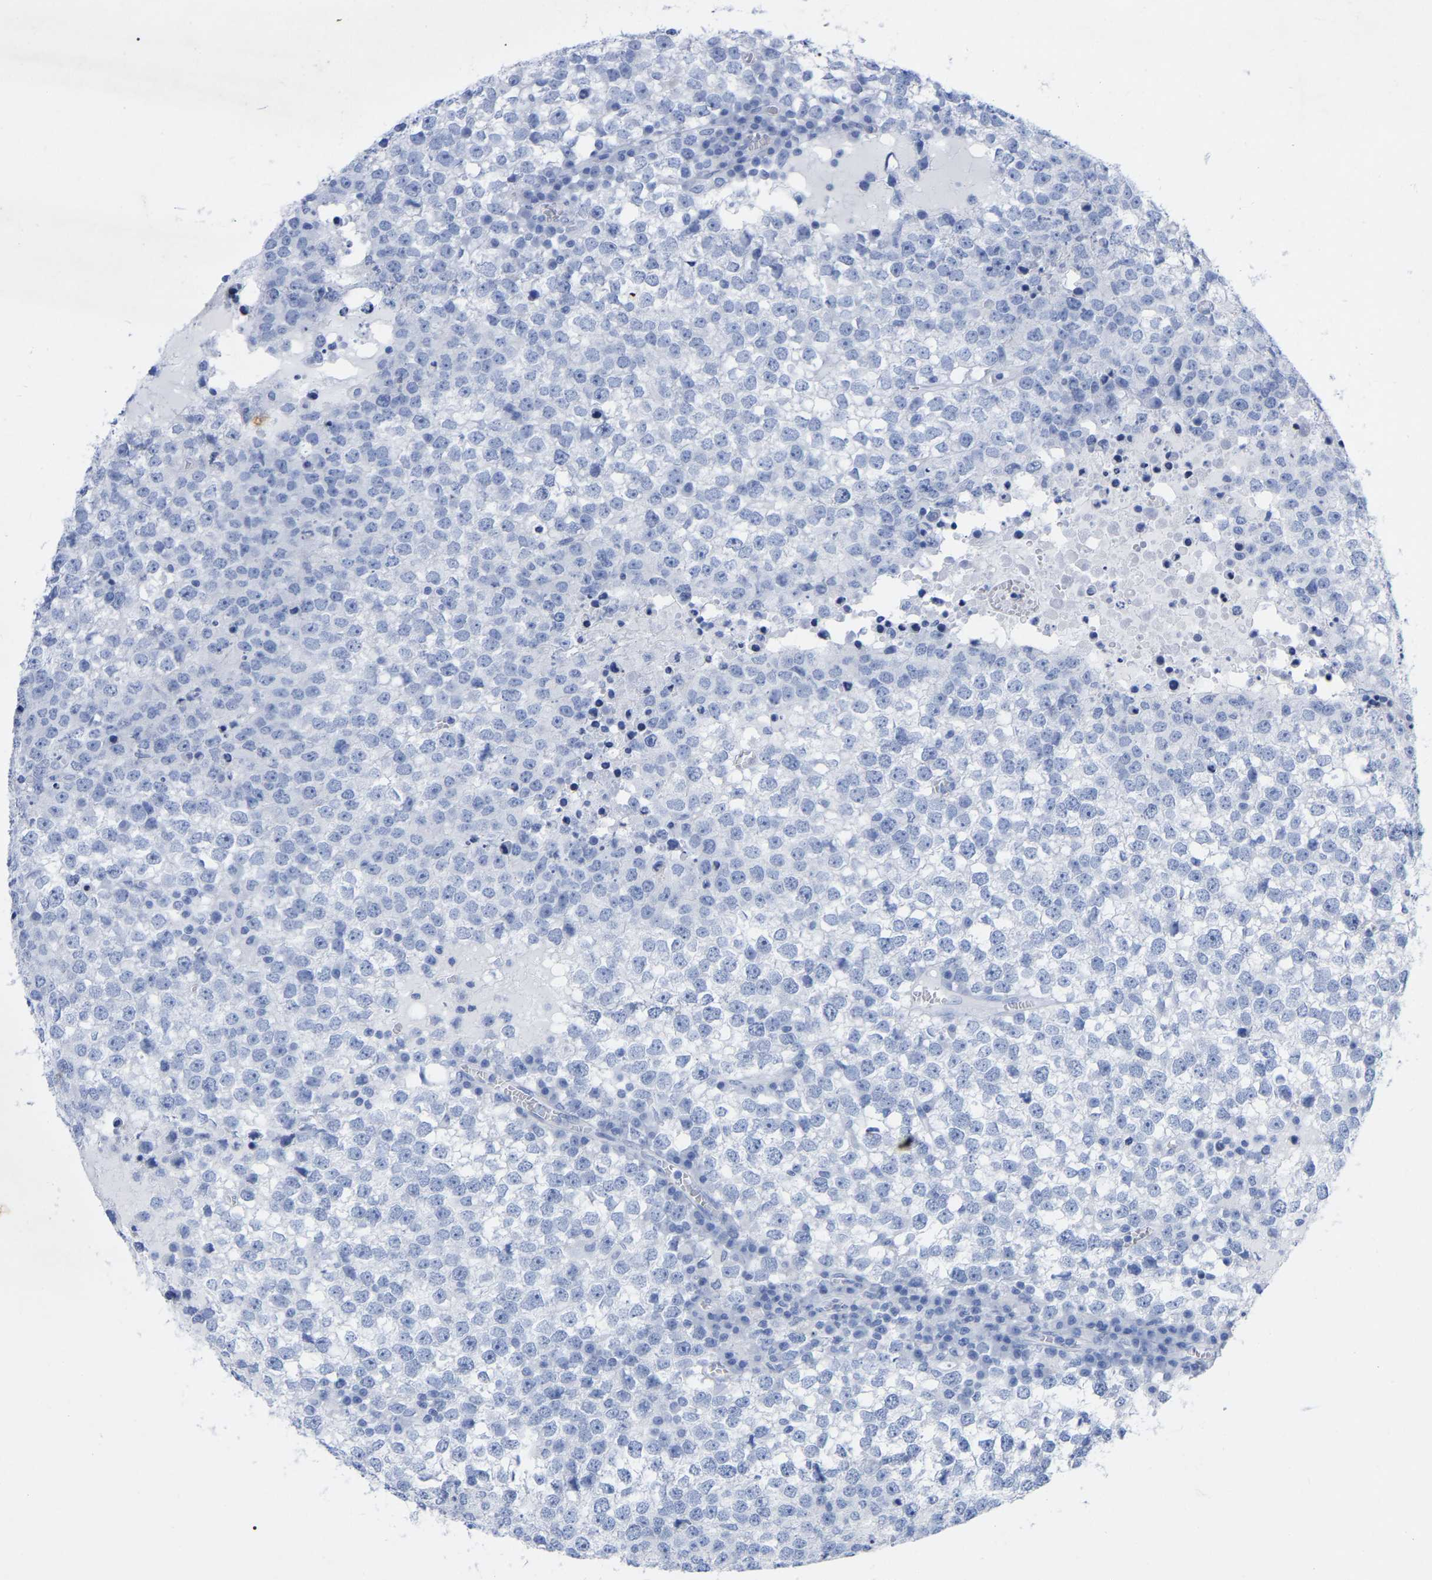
{"staining": {"intensity": "negative", "quantity": "none", "location": "none"}, "tissue": "testis cancer", "cell_type": "Tumor cells", "image_type": "cancer", "snomed": [{"axis": "morphology", "description": "Seminoma, NOS"}, {"axis": "topography", "description": "Testis"}], "caption": "Testis cancer was stained to show a protein in brown. There is no significant positivity in tumor cells.", "gene": "ZNF629", "patient": {"sex": "male", "age": 65}}